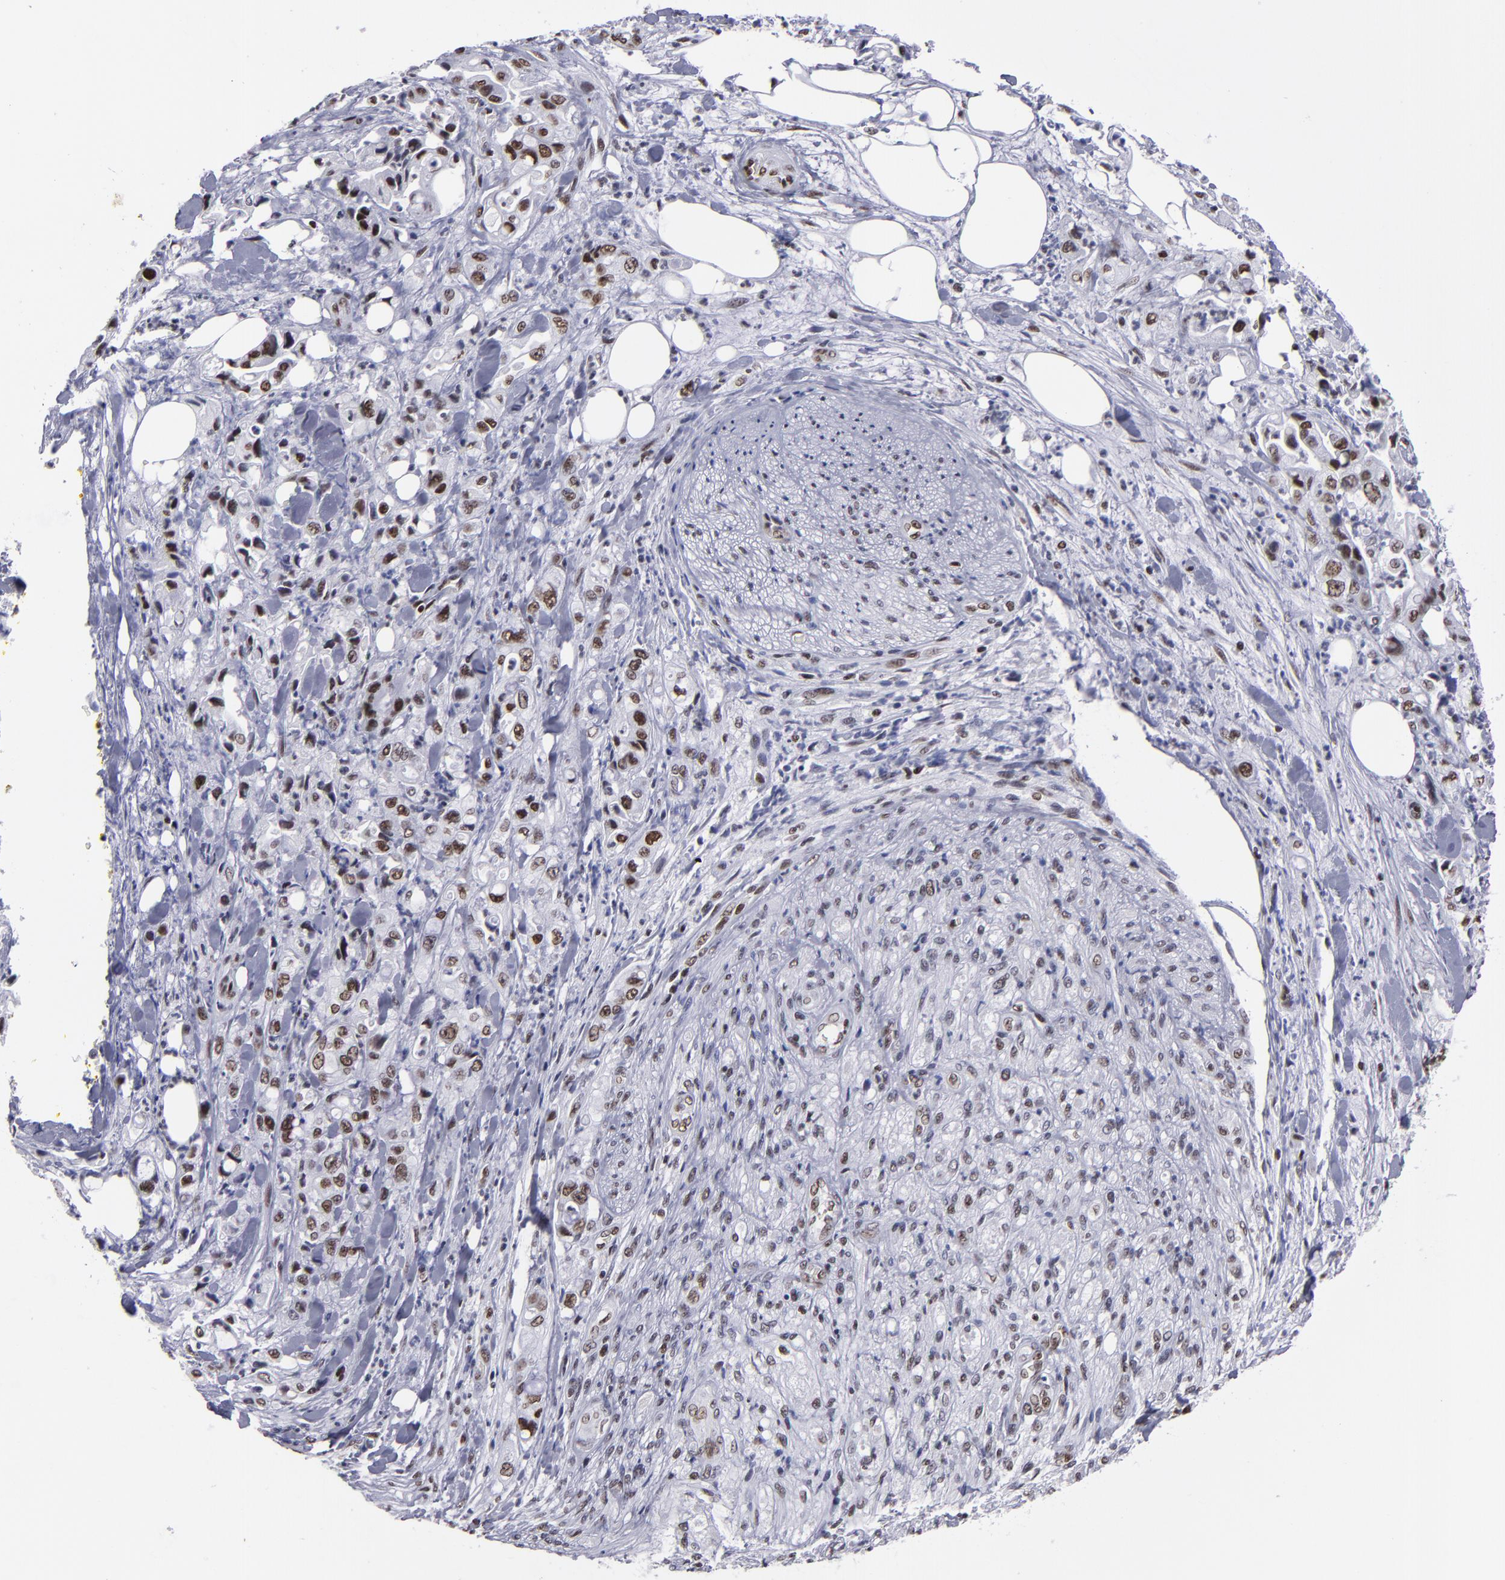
{"staining": {"intensity": "strong", "quantity": "25%-75%", "location": "nuclear"}, "tissue": "pancreatic cancer", "cell_type": "Tumor cells", "image_type": "cancer", "snomed": [{"axis": "morphology", "description": "Adenocarcinoma, NOS"}, {"axis": "topography", "description": "Pancreas"}], "caption": "DAB (3,3'-diaminobenzidine) immunohistochemical staining of human adenocarcinoma (pancreatic) shows strong nuclear protein positivity in about 25%-75% of tumor cells. (DAB (3,3'-diaminobenzidine) IHC, brown staining for protein, blue staining for nuclei).", "gene": "TERF2", "patient": {"sex": "male", "age": 70}}